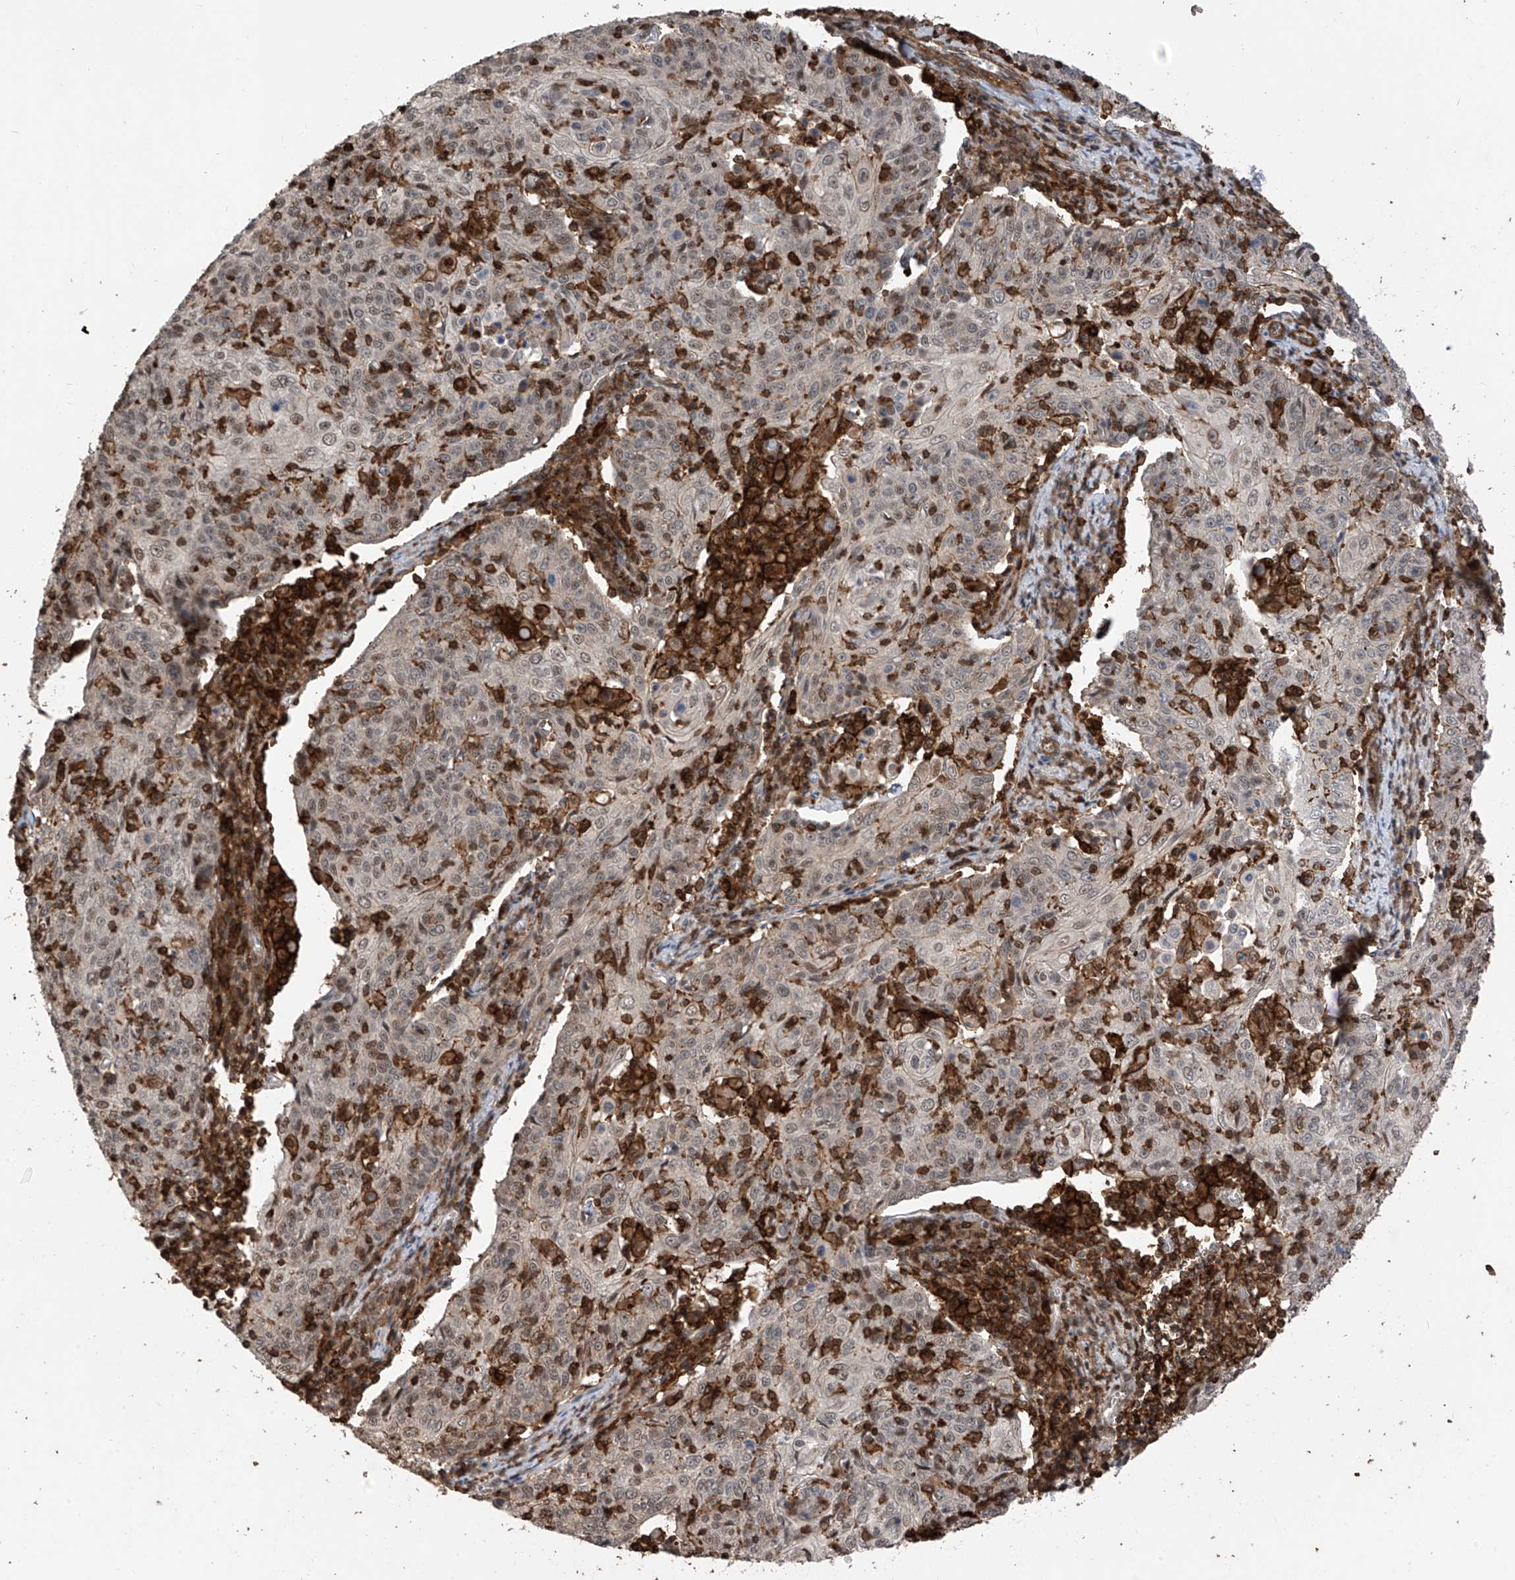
{"staining": {"intensity": "weak", "quantity": "25%-75%", "location": "nuclear"}, "tissue": "cervical cancer", "cell_type": "Tumor cells", "image_type": "cancer", "snomed": [{"axis": "morphology", "description": "Squamous cell carcinoma, NOS"}, {"axis": "topography", "description": "Cervix"}], "caption": "High-magnification brightfield microscopy of cervical squamous cell carcinoma stained with DAB (brown) and counterstained with hematoxylin (blue). tumor cells exhibit weak nuclear positivity is identified in about25%-75% of cells.", "gene": "MICAL1", "patient": {"sex": "female", "age": 48}}